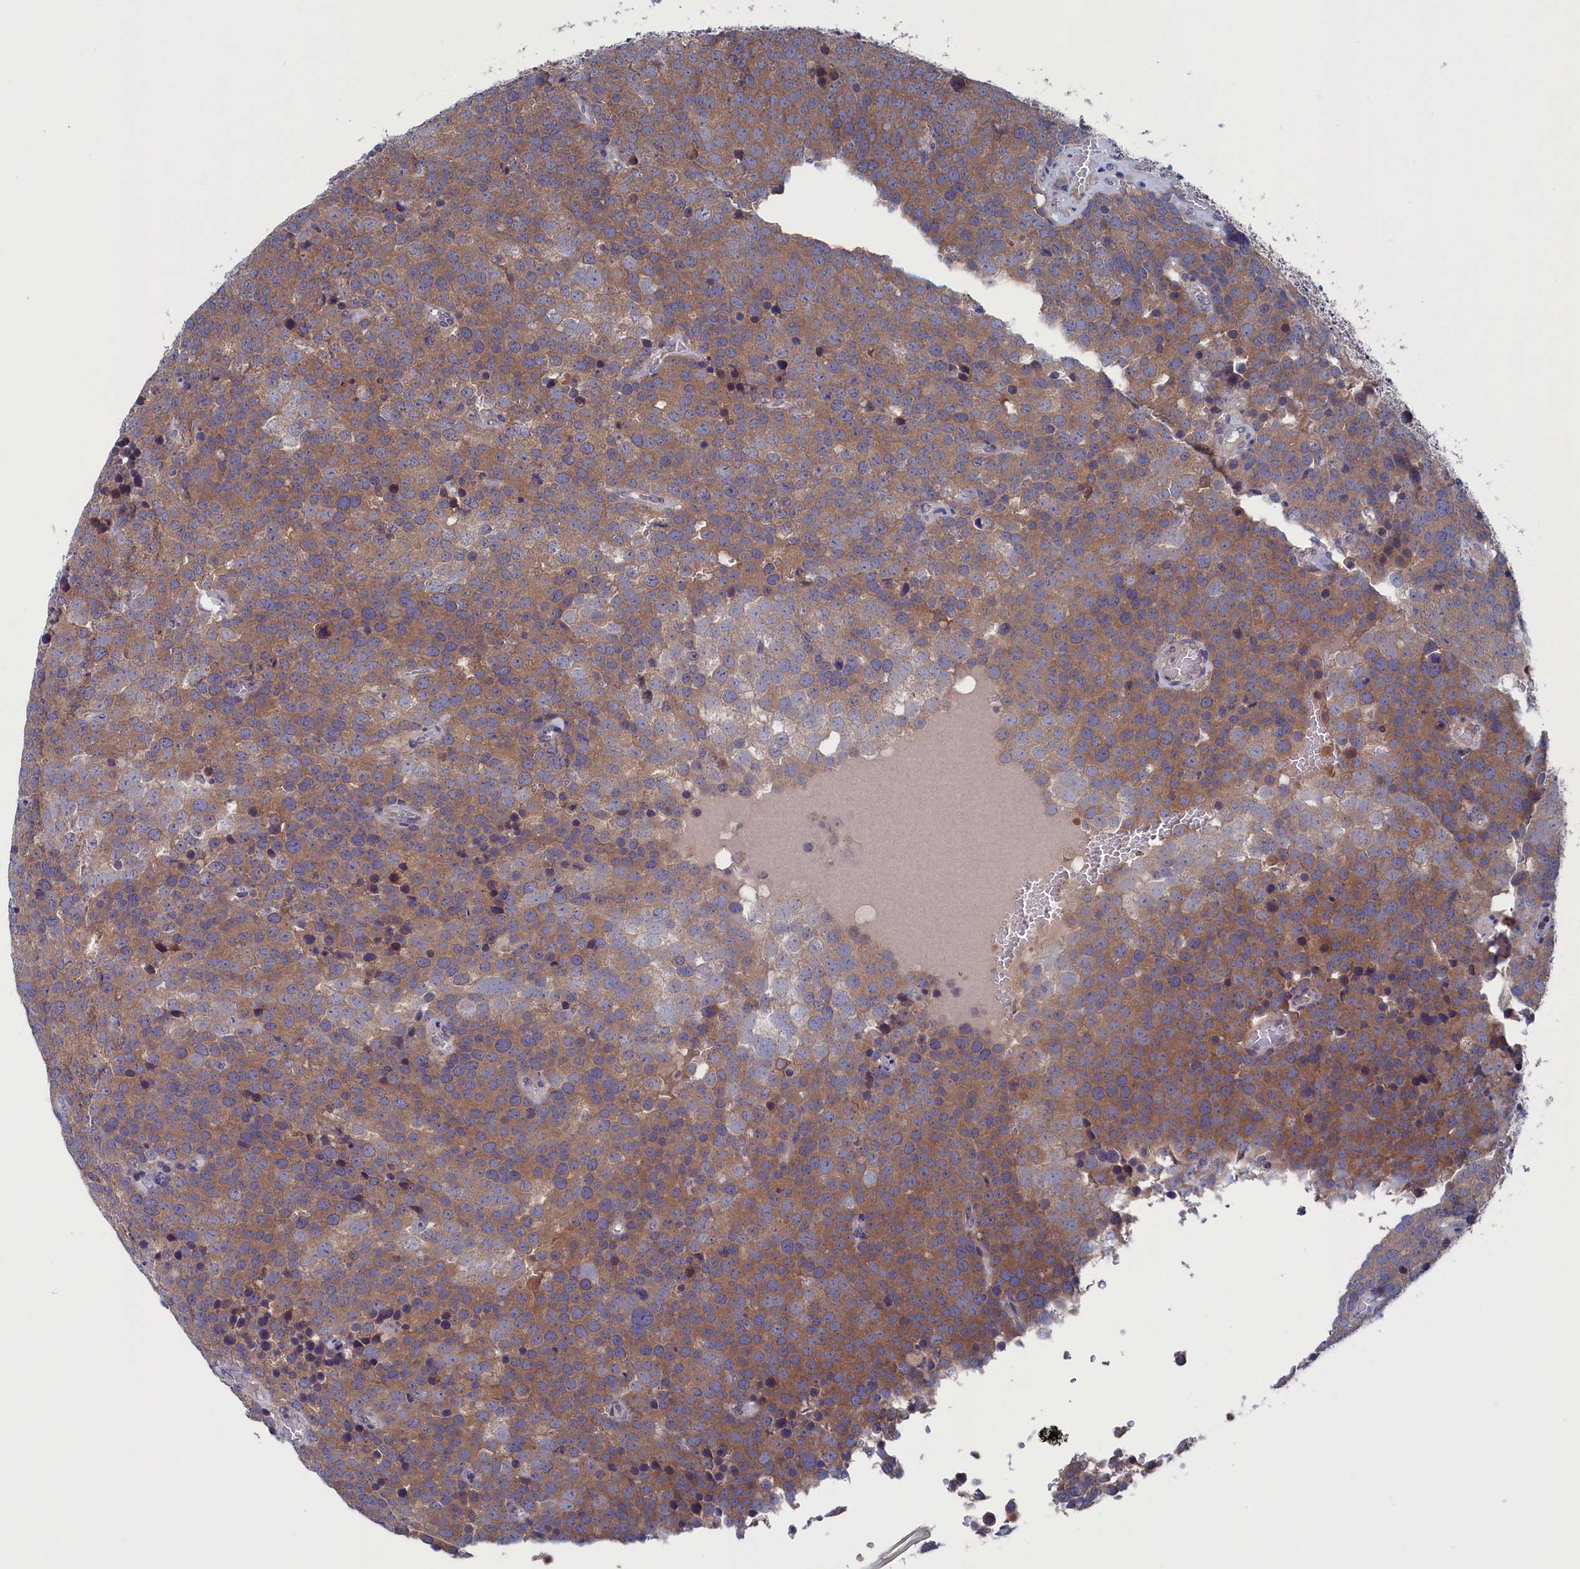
{"staining": {"intensity": "moderate", "quantity": ">75%", "location": "cytoplasmic/membranous"}, "tissue": "testis cancer", "cell_type": "Tumor cells", "image_type": "cancer", "snomed": [{"axis": "morphology", "description": "Seminoma, NOS"}, {"axis": "topography", "description": "Testis"}], "caption": "Brown immunohistochemical staining in human testis cancer (seminoma) exhibits moderate cytoplasmic/membranous expression in approximately >75% of tumor cells.", "gene": "SPATA13", "patient": {"sex": "male", "age": 71}}